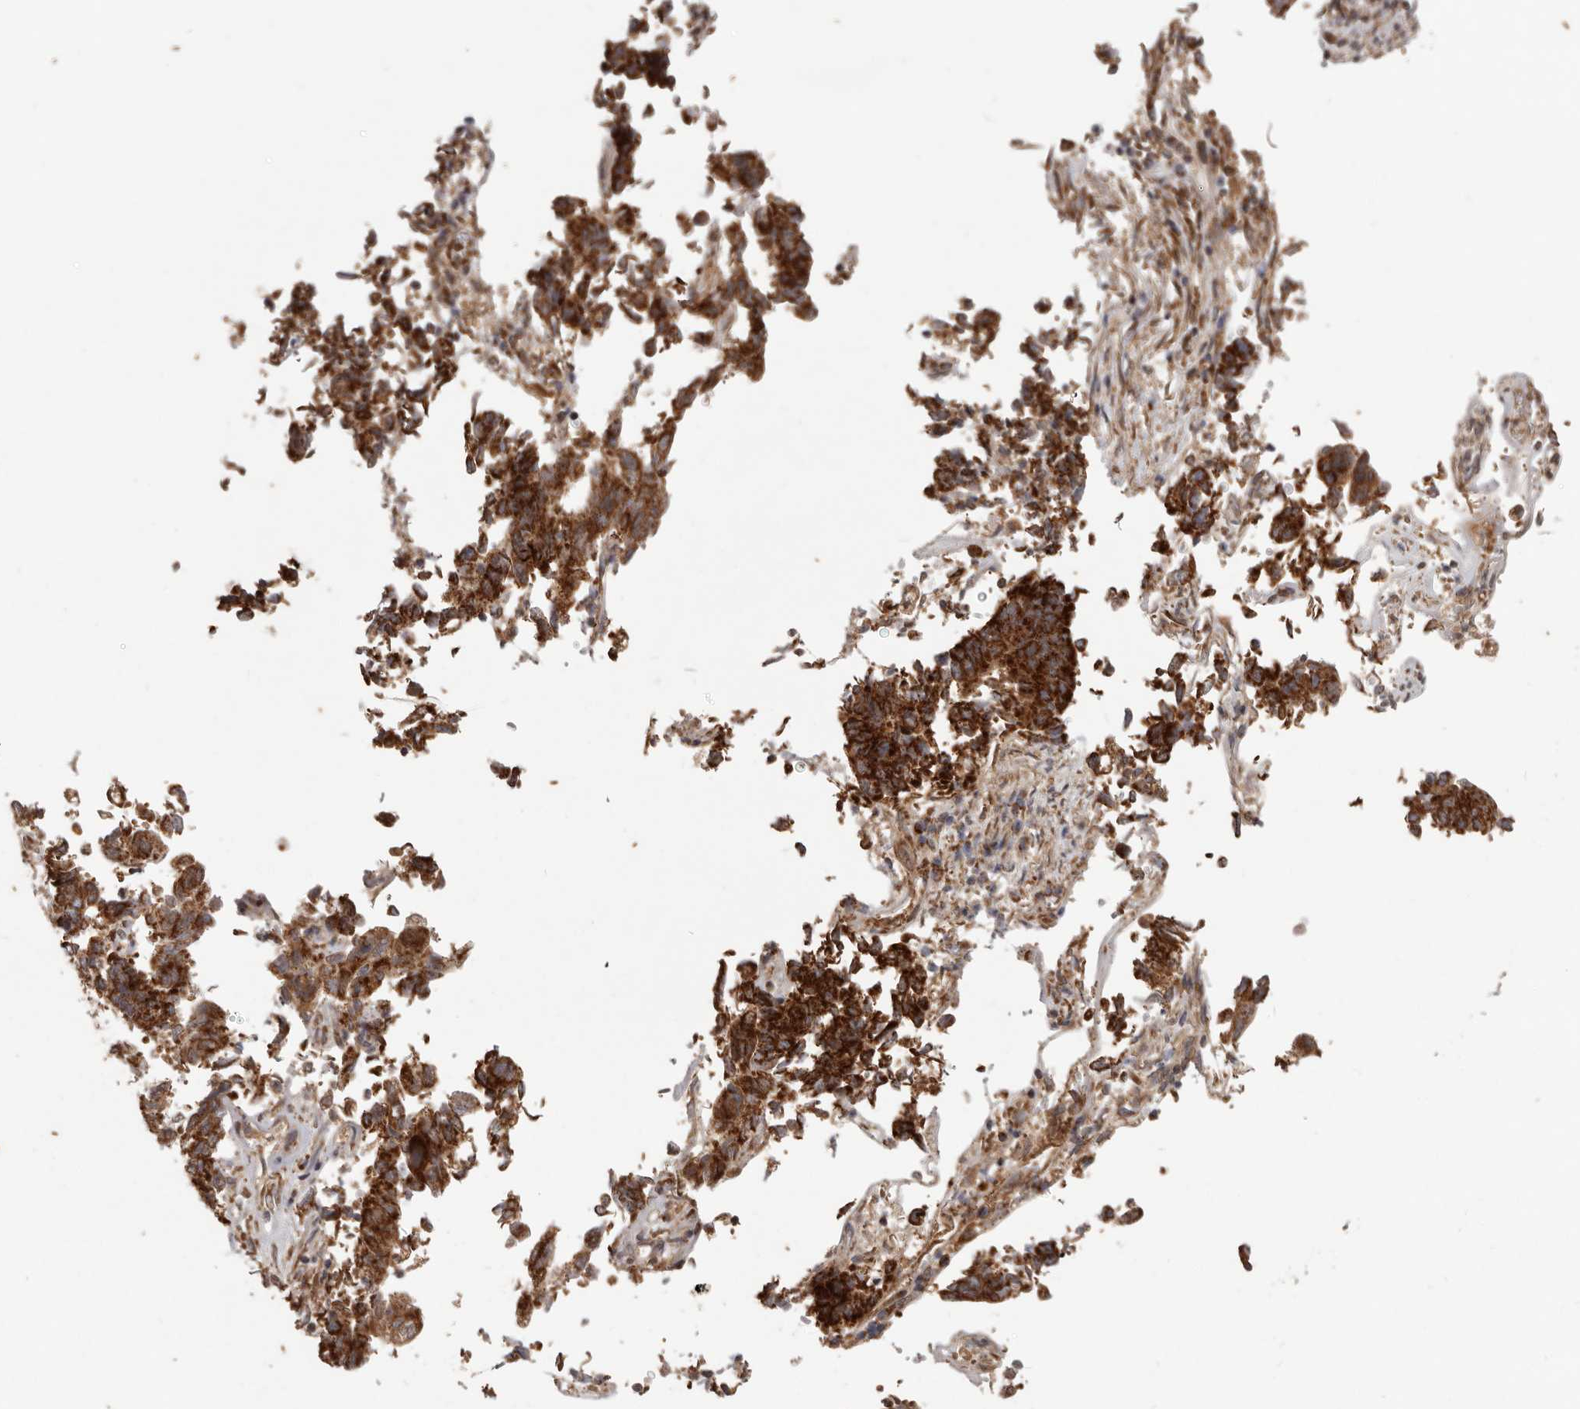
{"staining": {"intensity": "strong", "quantity": ">75%", "location": "cytoplasmic/membranous"}, "tissue": "endometrial cancer", "cell_type": "Tumor cells", "image_type": "cancer", "snomed": [{"axis": "morphology", "description": "Adenocarcinoma, NOS"}, {"axis": "topography", "description": "Endometrium"}], "caption": "A photomicrograph showing strong cytoplasmic/membranous staining in approximately >75% of tumor cells in endometrial adenocarcinoma, as visualized by brown immunohistochemical staining.", "gene": "MRPS10", "patient": {"sex": "female", "age": 80}}